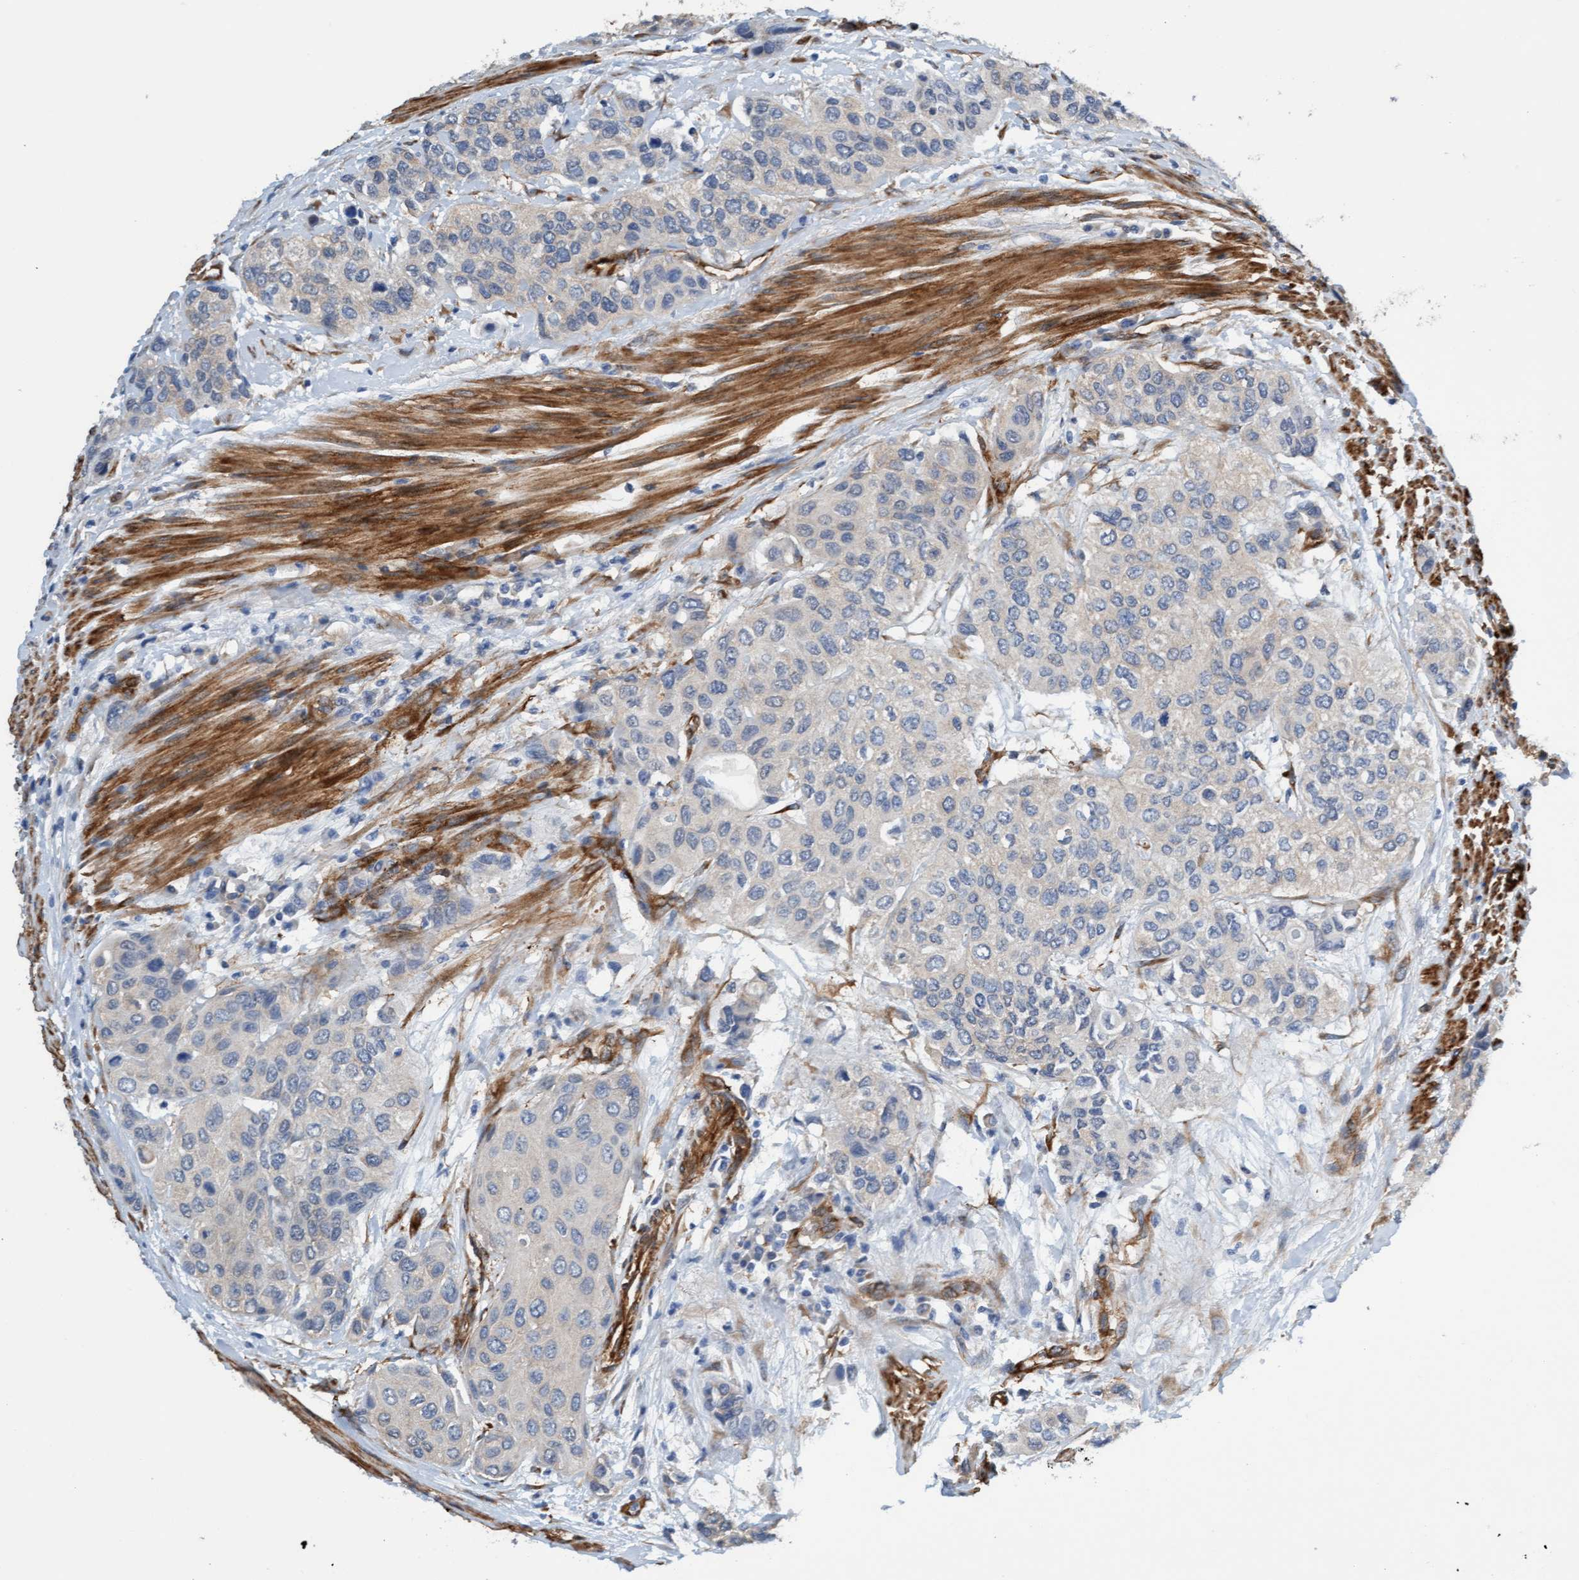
{"staining": {"intensity": "negative", "quantity": "none", "location": "none"}, "tissue": "urothelial cancer", "cell_type": "Tumor cells", "image_type": "cancer", "snomed": [{"axis": "morphology", "description": "Urothelial carcinoma, High grade"}, {"axis": "topography", "description": "Urinary bladder"}], "caption": "An image of human high-grade urothelial carcinoma is negative for staining in tumor cells.", "gene": "FMNL3", "patient": {"sex": "female", "age": 56}}